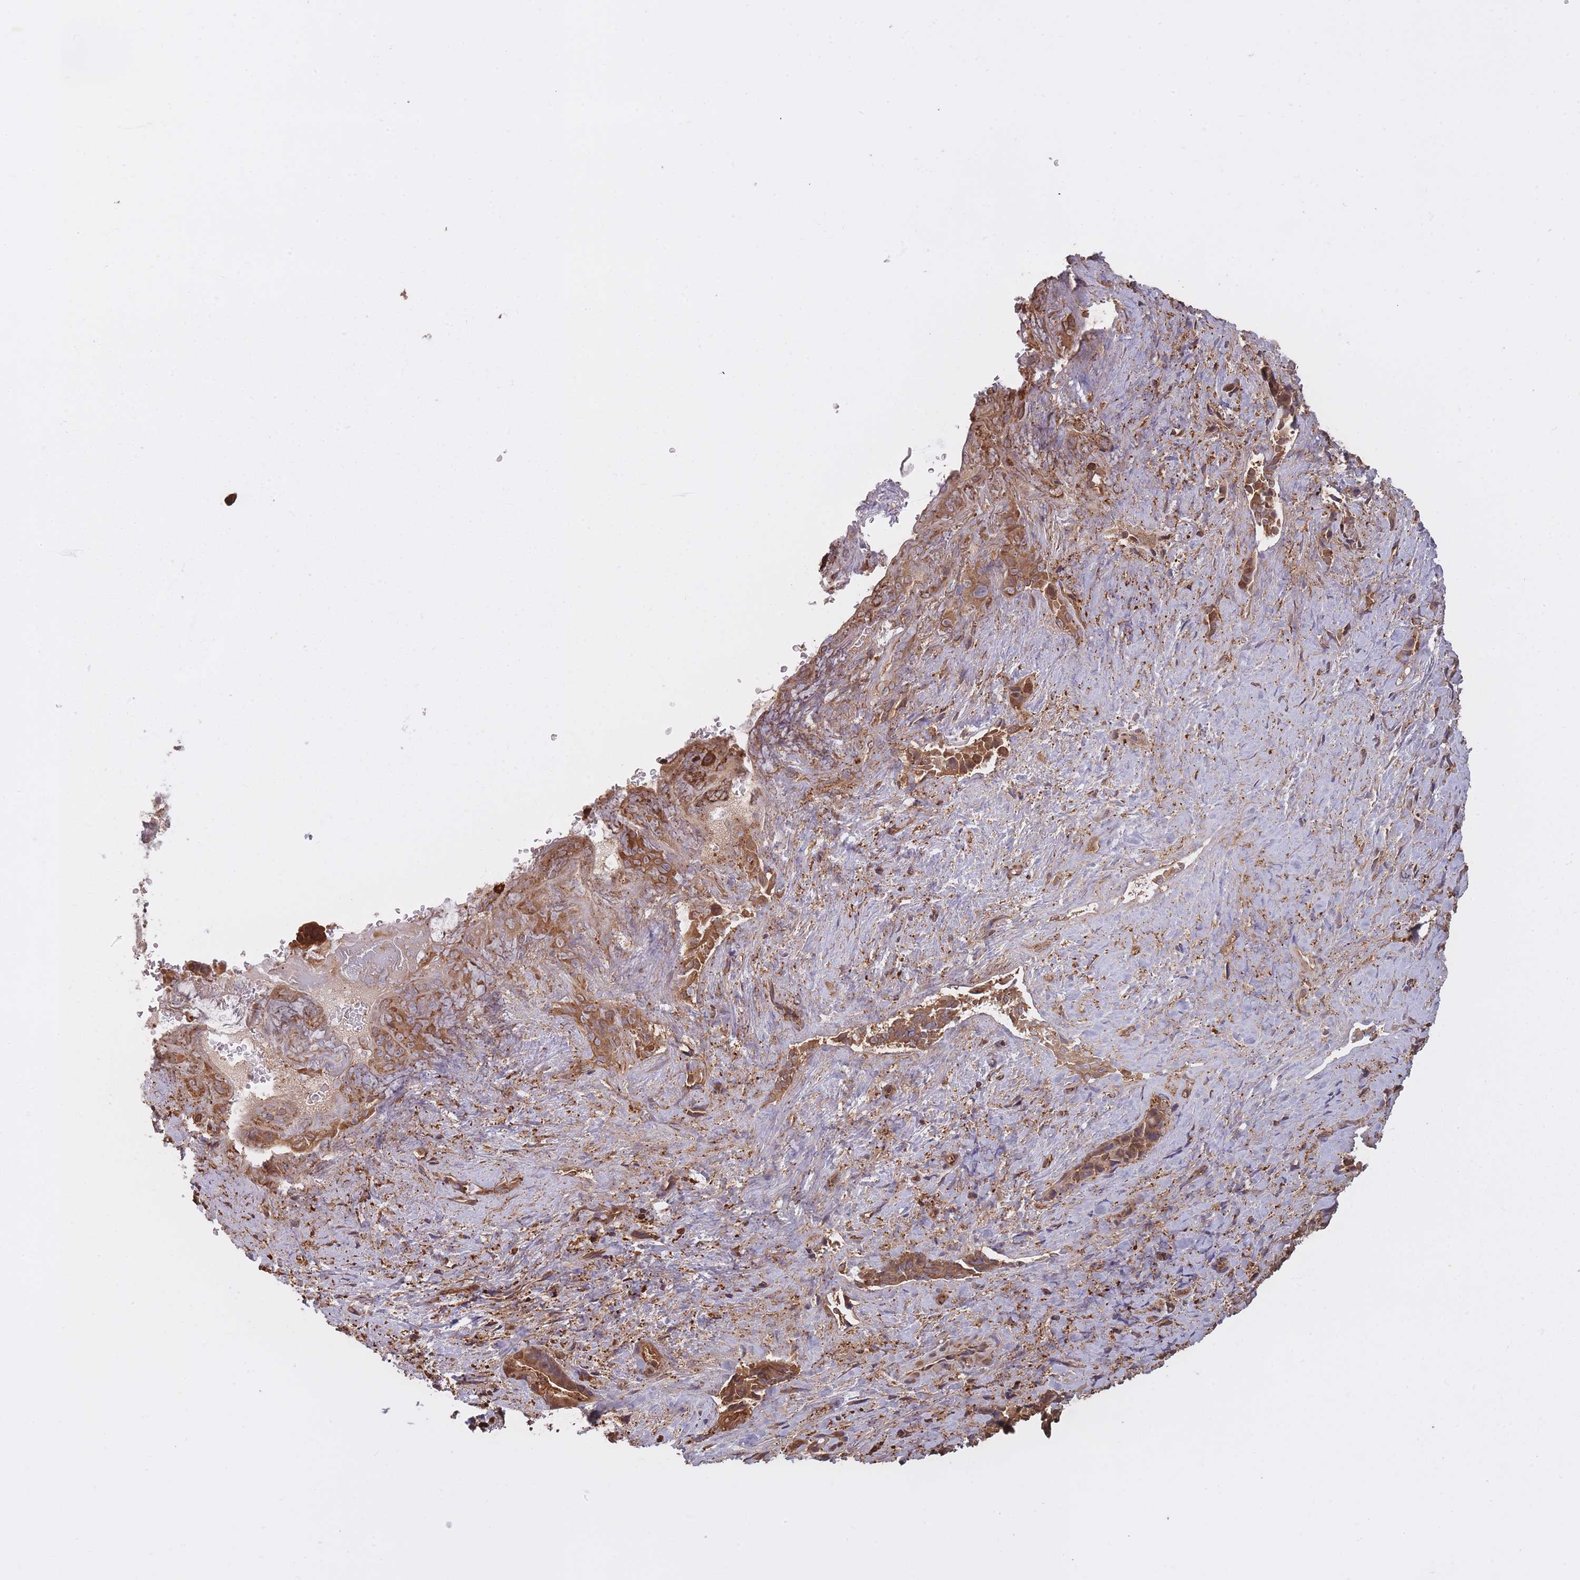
{"staining": {"intensity": "strong", "quantity": ">75%", "location": "cytoplasmic/membranous"}, "tissue": "liver cancer", "cell_type": "Tumor cells", "image_type": "cancer", "snomed": [{"axis": "morphology", "description": "Cholangiocarcinoma"}, {"axis": "topography", "description": "Liver"}], "caption": "Liver cancer stained for a protein (brown) displays strong cytoplasmic/membranous positive staining in about >75% of tumor cells.", "gene": "ARL13B", "patient": {"sex": "female", "age": 68}}